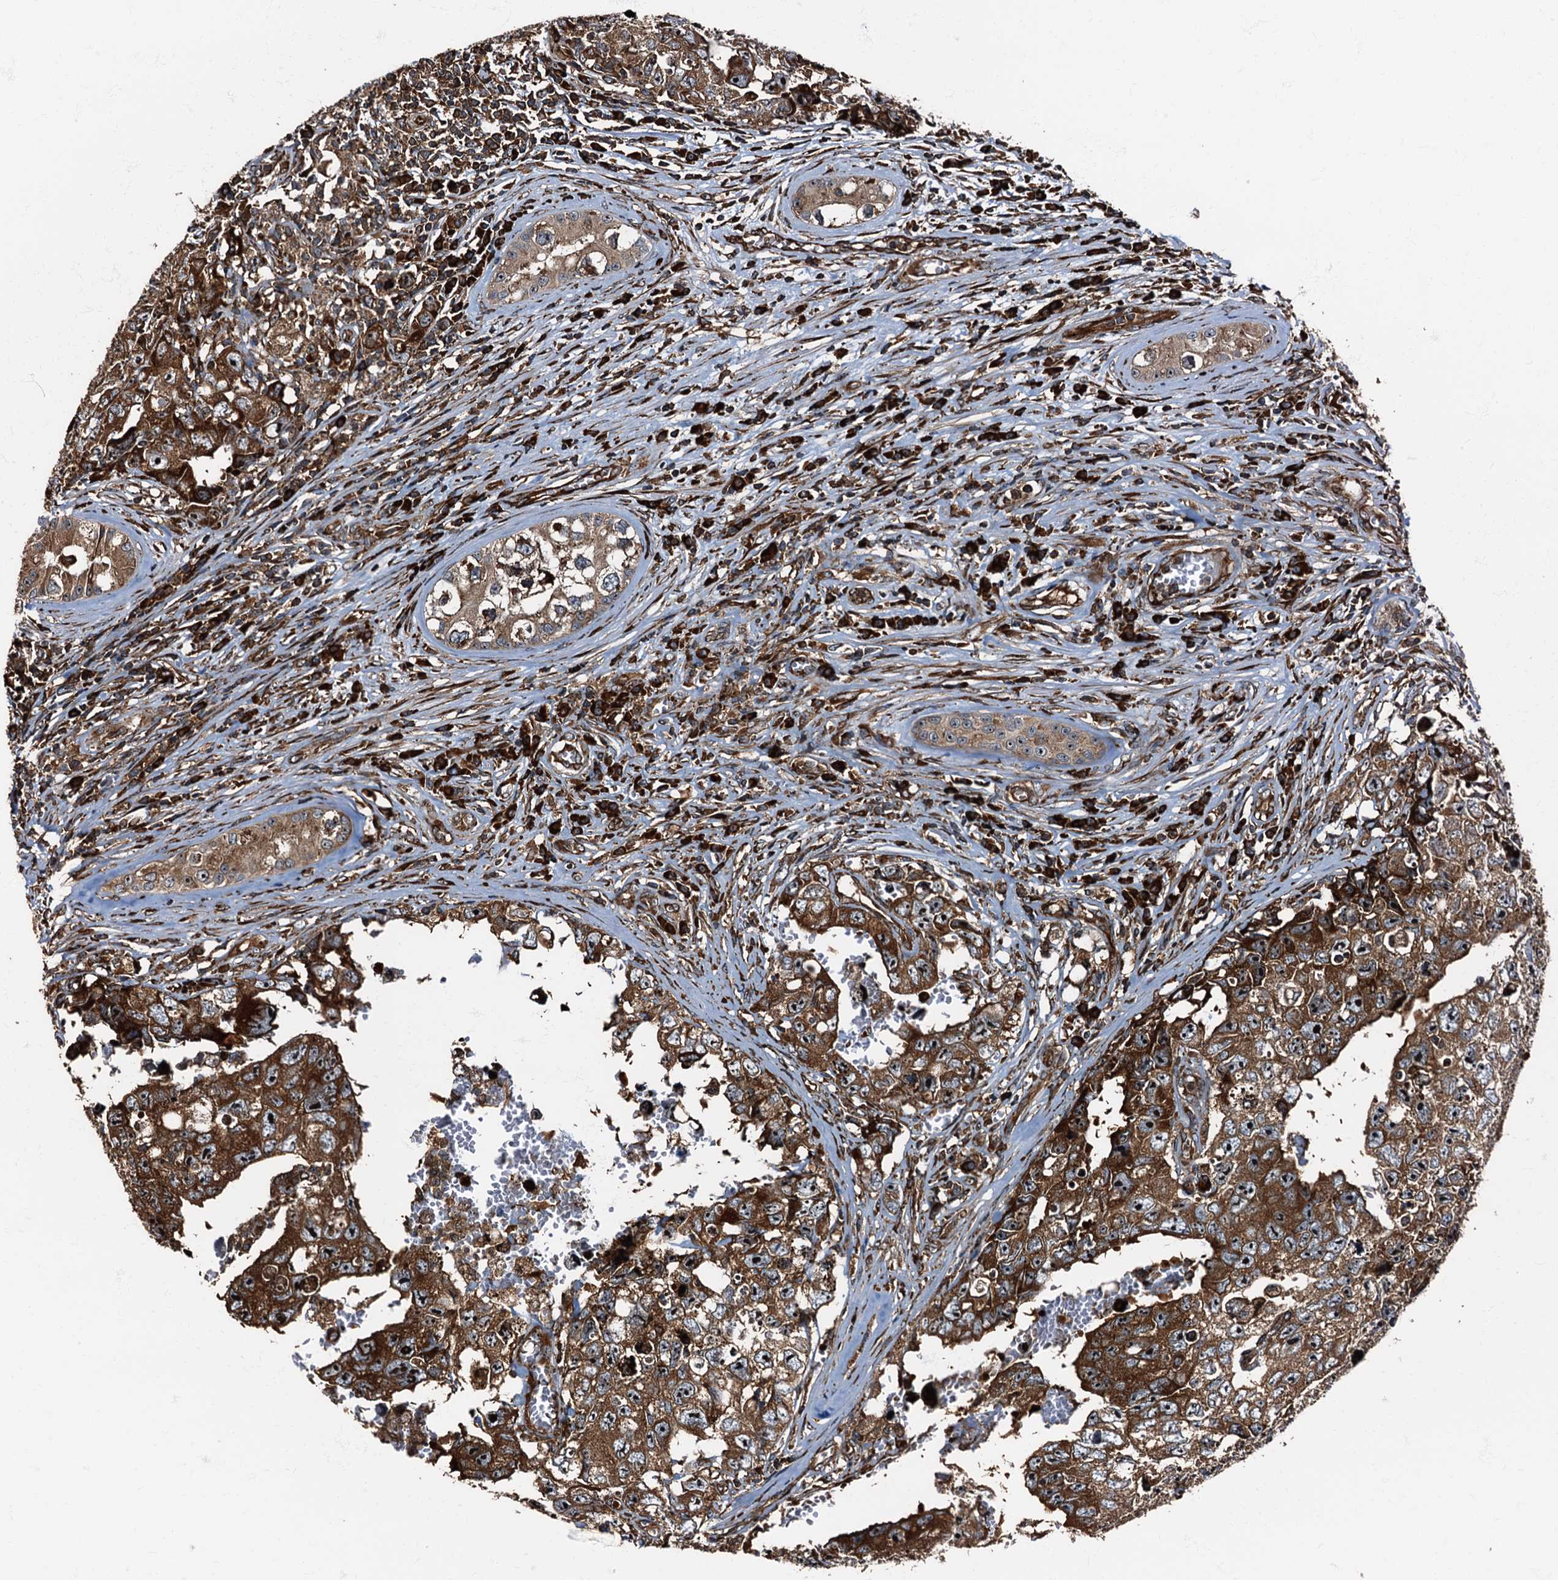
{"staining": {"intensity": "moderate", "quantity": ">75%", "location": "cytoplasmic/membranous"}, "tissue": "testis cancer", "cell_type": "Tumor cells", "image_type": "cancer", "snomed": [{"axis": "morphology", "description": "Carcinoma, Embryonal, NOS"}, {"axis": "topography", "description": "Testis"}], "caption": "Testis embryonal carcinoma tissue reveals moderate cytoplasmic/membranous staining in approximately >75% of tumor cells, visualized by immunohistochemistry.", "gene": "ATP2C1", "patient": {"sex": "male", "age": 17}}